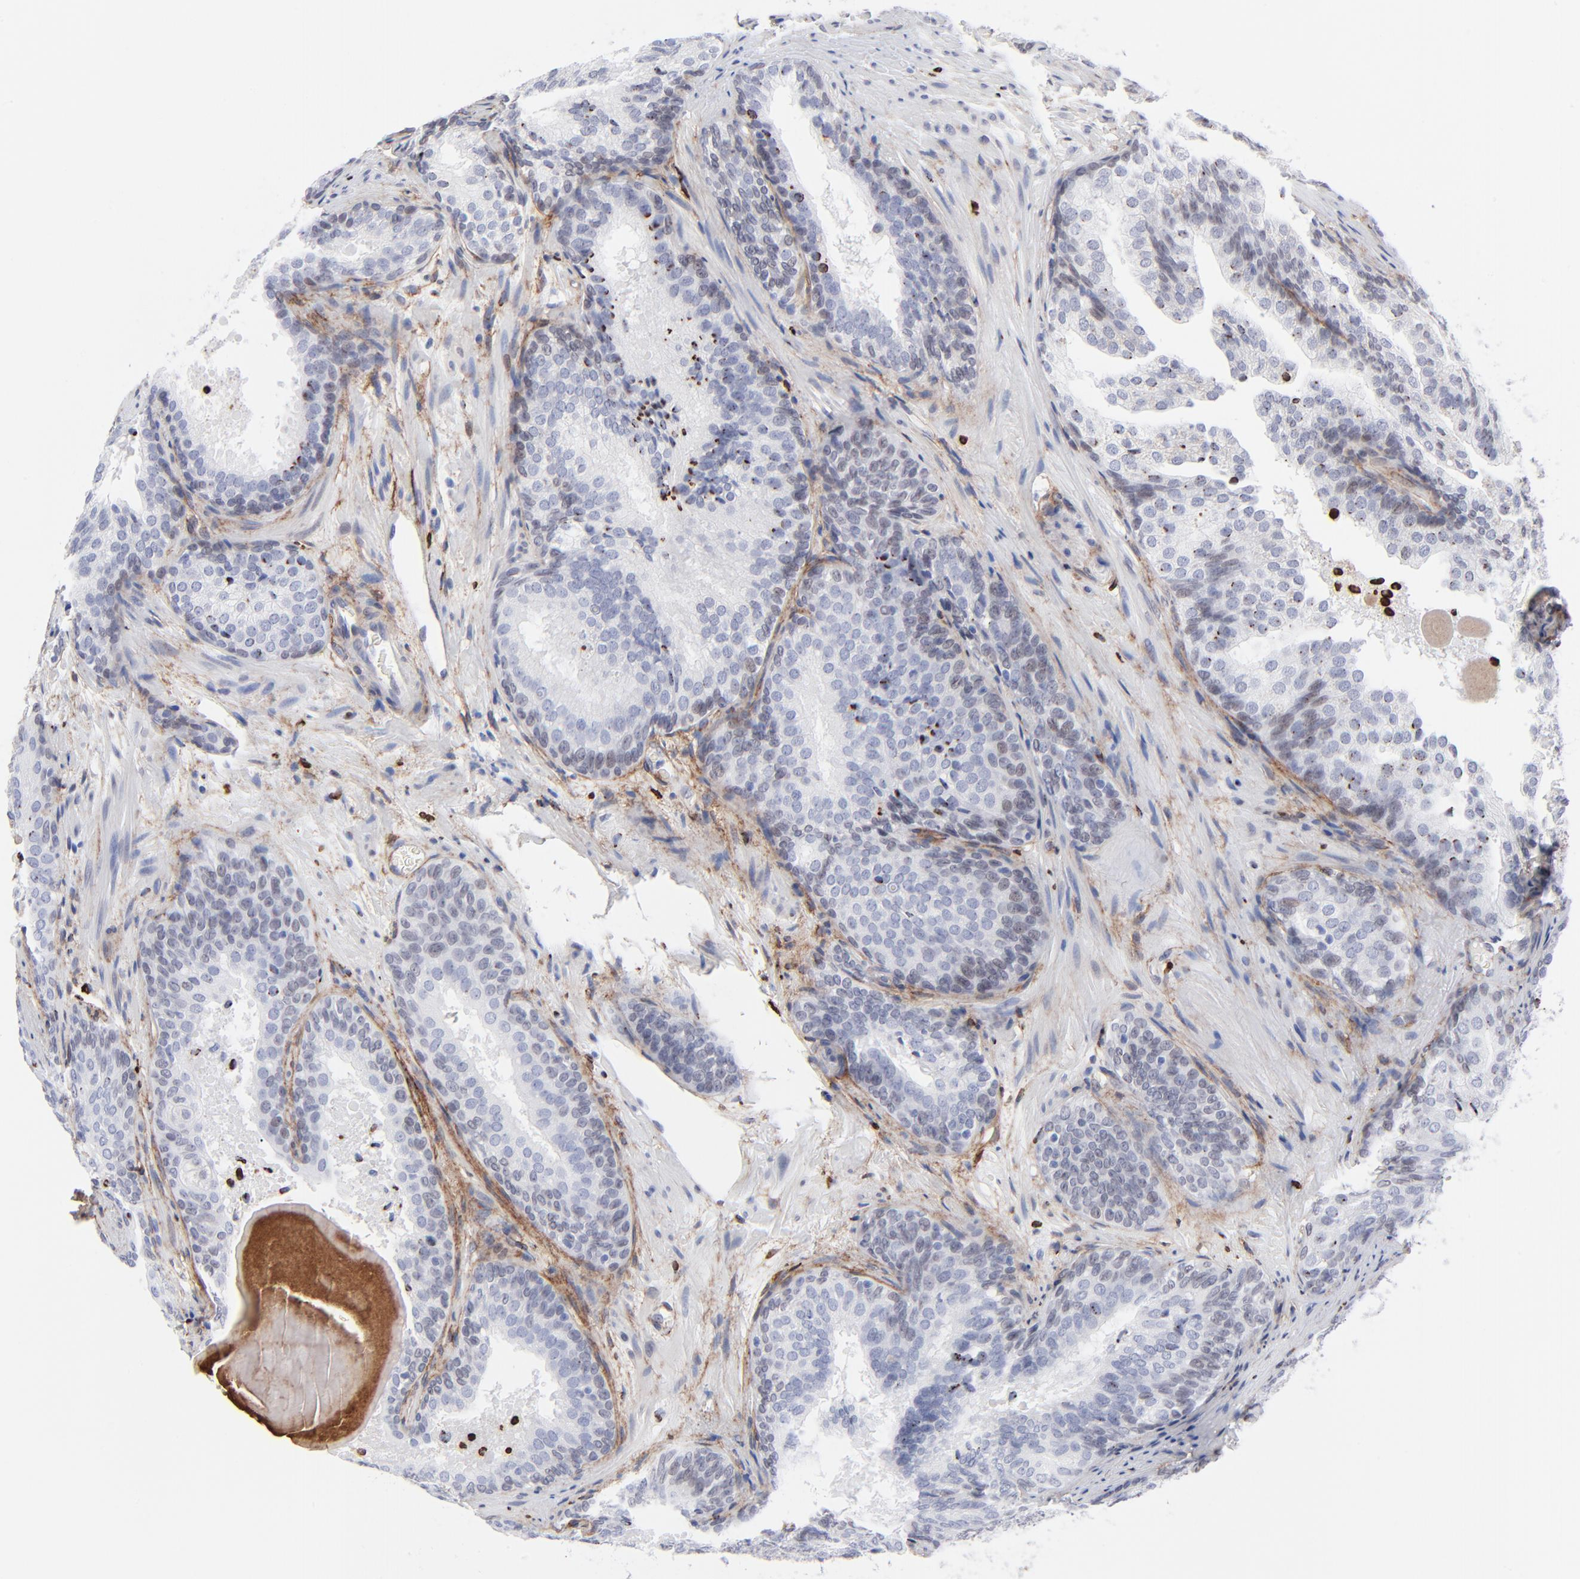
{"staining": {"intensity": "negative", "quantity": "none", "location": "none"}, "tissue": "prostate cancer", "cell_type": "Tumor cells", "image_type": "cancer", "snomed": [{"axis": "morphology", "description": "Adenocarcinoma, Low grade"}, {"axis": "topography", "description": "Prostate"}], "caption": "Immunohistochemistry histopathology image of neoplastic tissue: human prostate cancer stained with DAB (3,3'-diaminobenzidine) displays no significant protein positivity in tumor cells. (DAB (3,3'-diaminobenzidine) immunohistochemistry (IHC), high magnification).", "gene": "PDGFRB", "patient": {"sex": "male", "age": 69}}